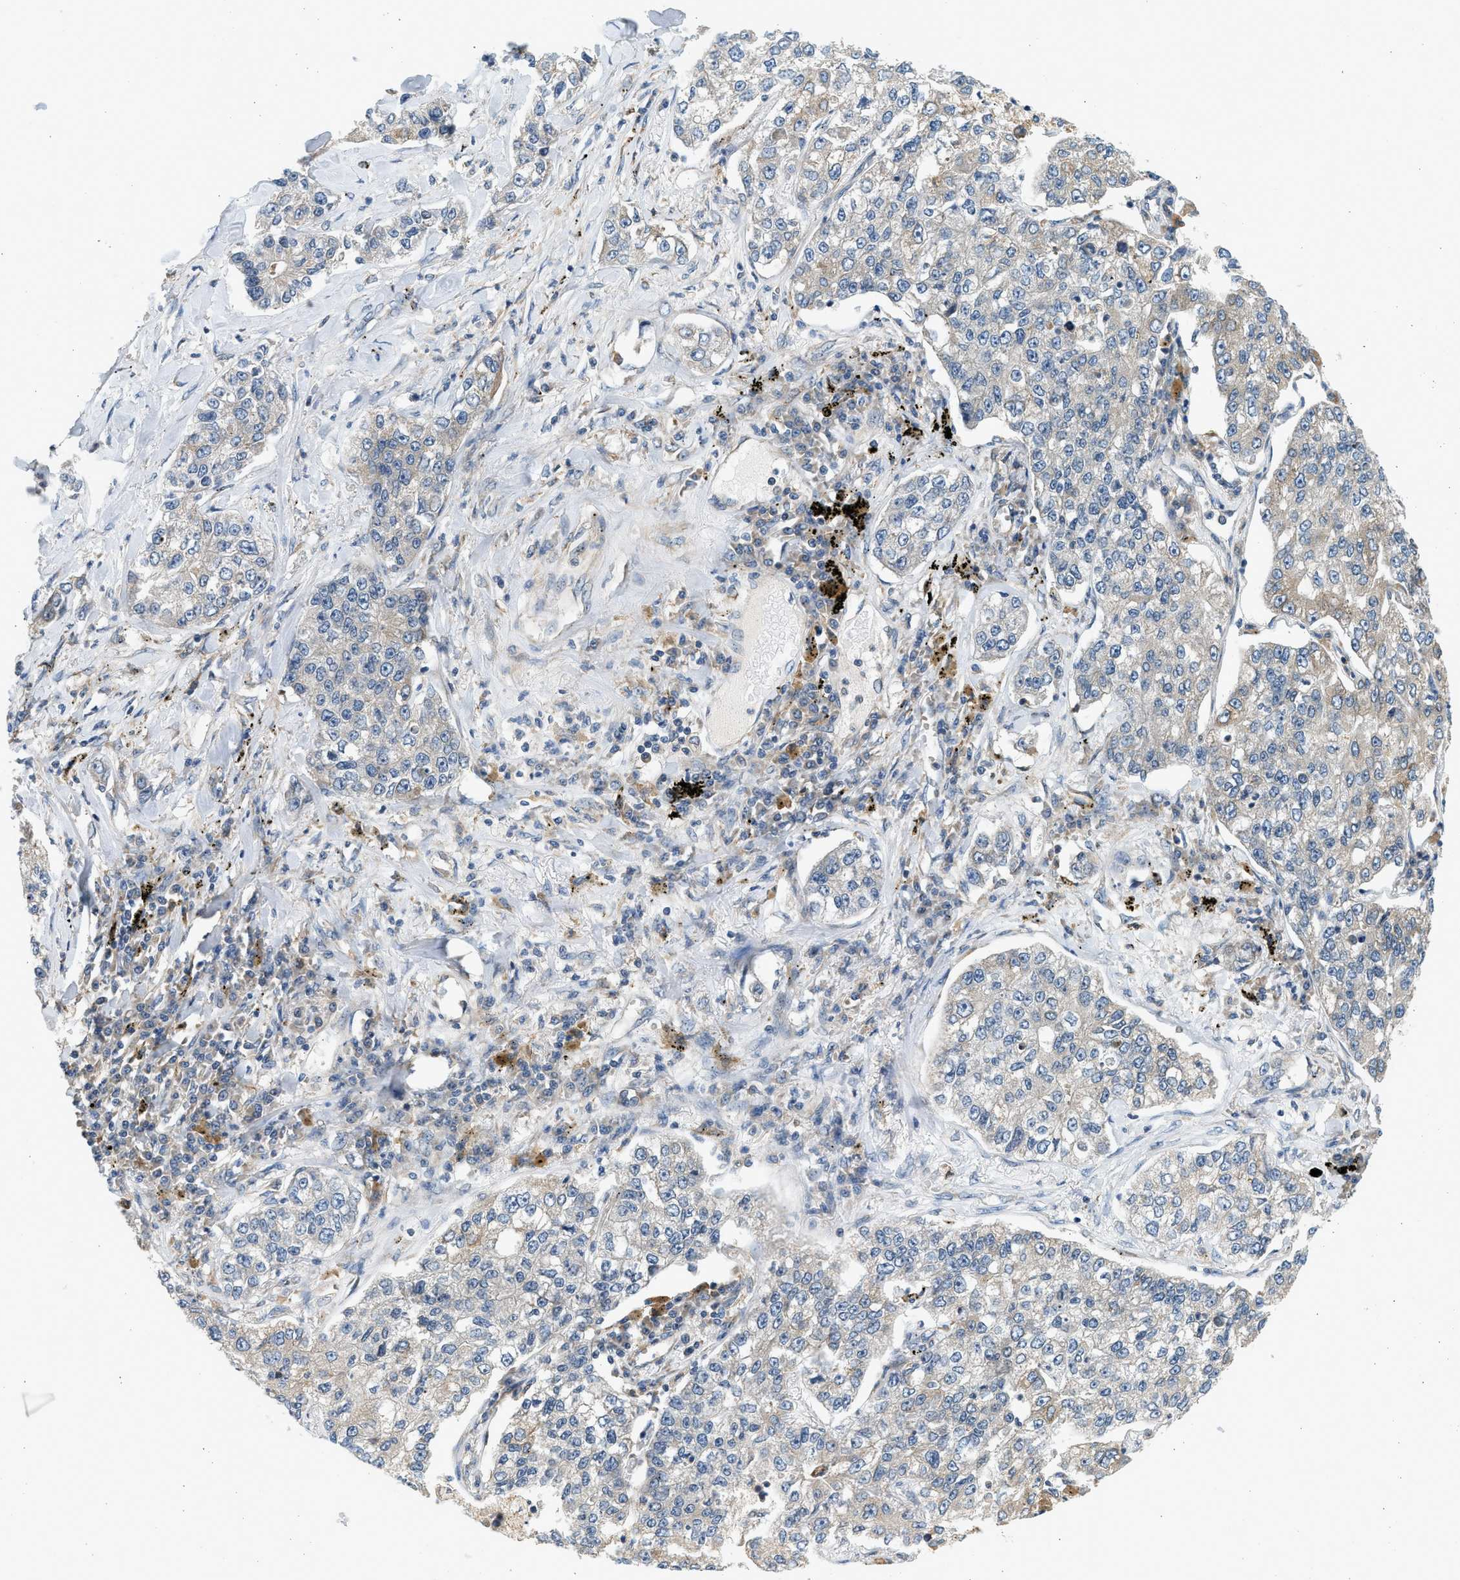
{"staining": {"intensity": "weak", "quantity": "<25%", "location": "cytoplasmic/membranous"}, "tissue": "lung cancer", "cell_type": "Tumor cells", "image_type": "cancer", "snomed": [{"axis": "morphology", "description": "Adenocarcinoma, NOS"}, {"axis": "topography", "description": "Lung"}], "caption": "Image shows no protein staining in tumor cells of lung cancer tissue.", "gene": "KDELR2", "patient": {"sex": "male", "age": 49}}